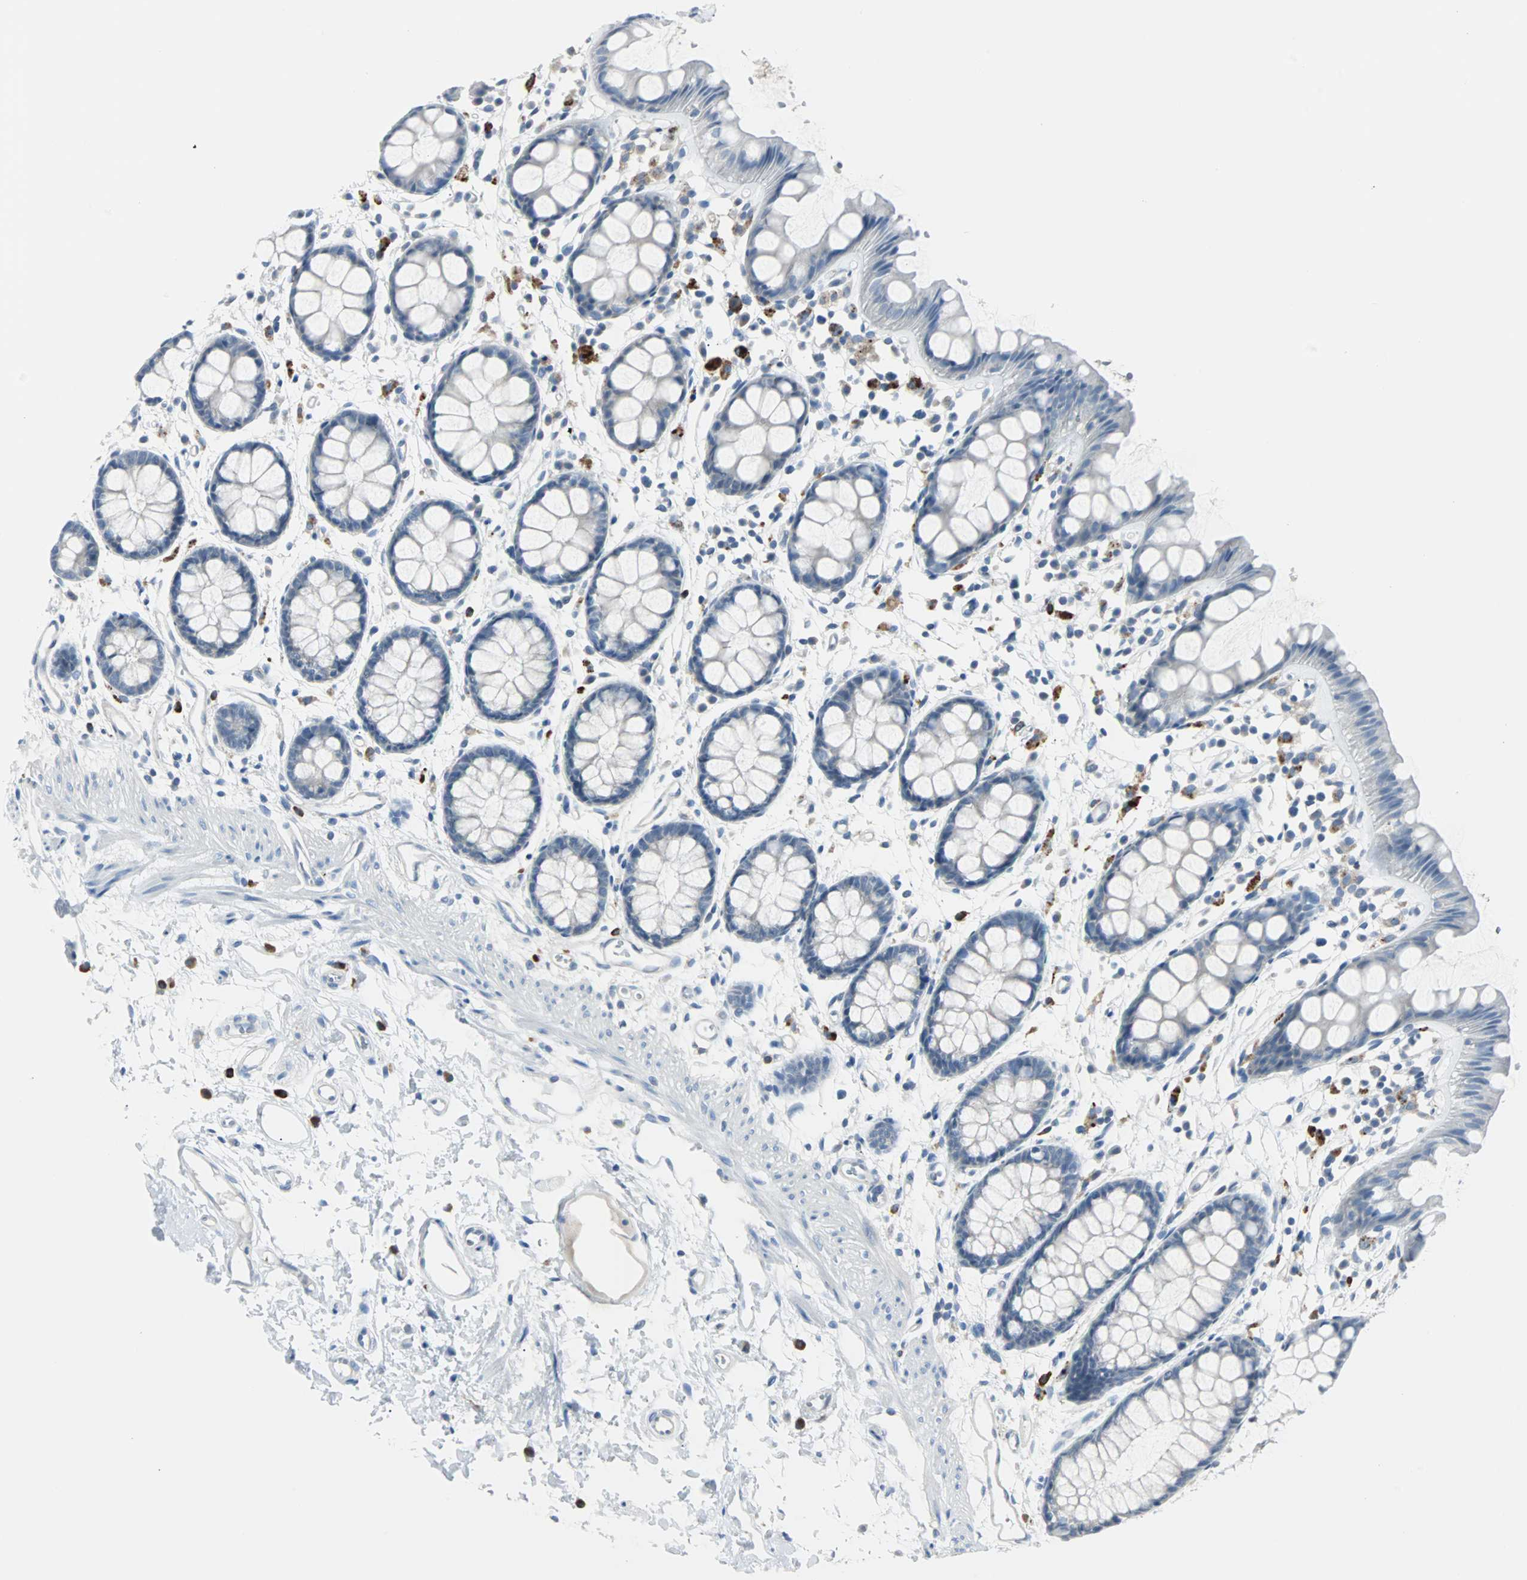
{"staining": {"intensity": "negative", "quantity": "none", "location": "none"}, "tissue": "rectum", "cell_type": "Glandular cells", "image_type": "normal", "snomed": [{"axis": "morphology", "description": "Normal tissue, NOS"}, {"axis": "topography", "description": "Rectum"}], "caption": "Immunohistochemical staining of normal rectum reveals no significant staining in glandular cells.", "gene": "RASA1", "patient": {"sex": "female", "age": 66}}